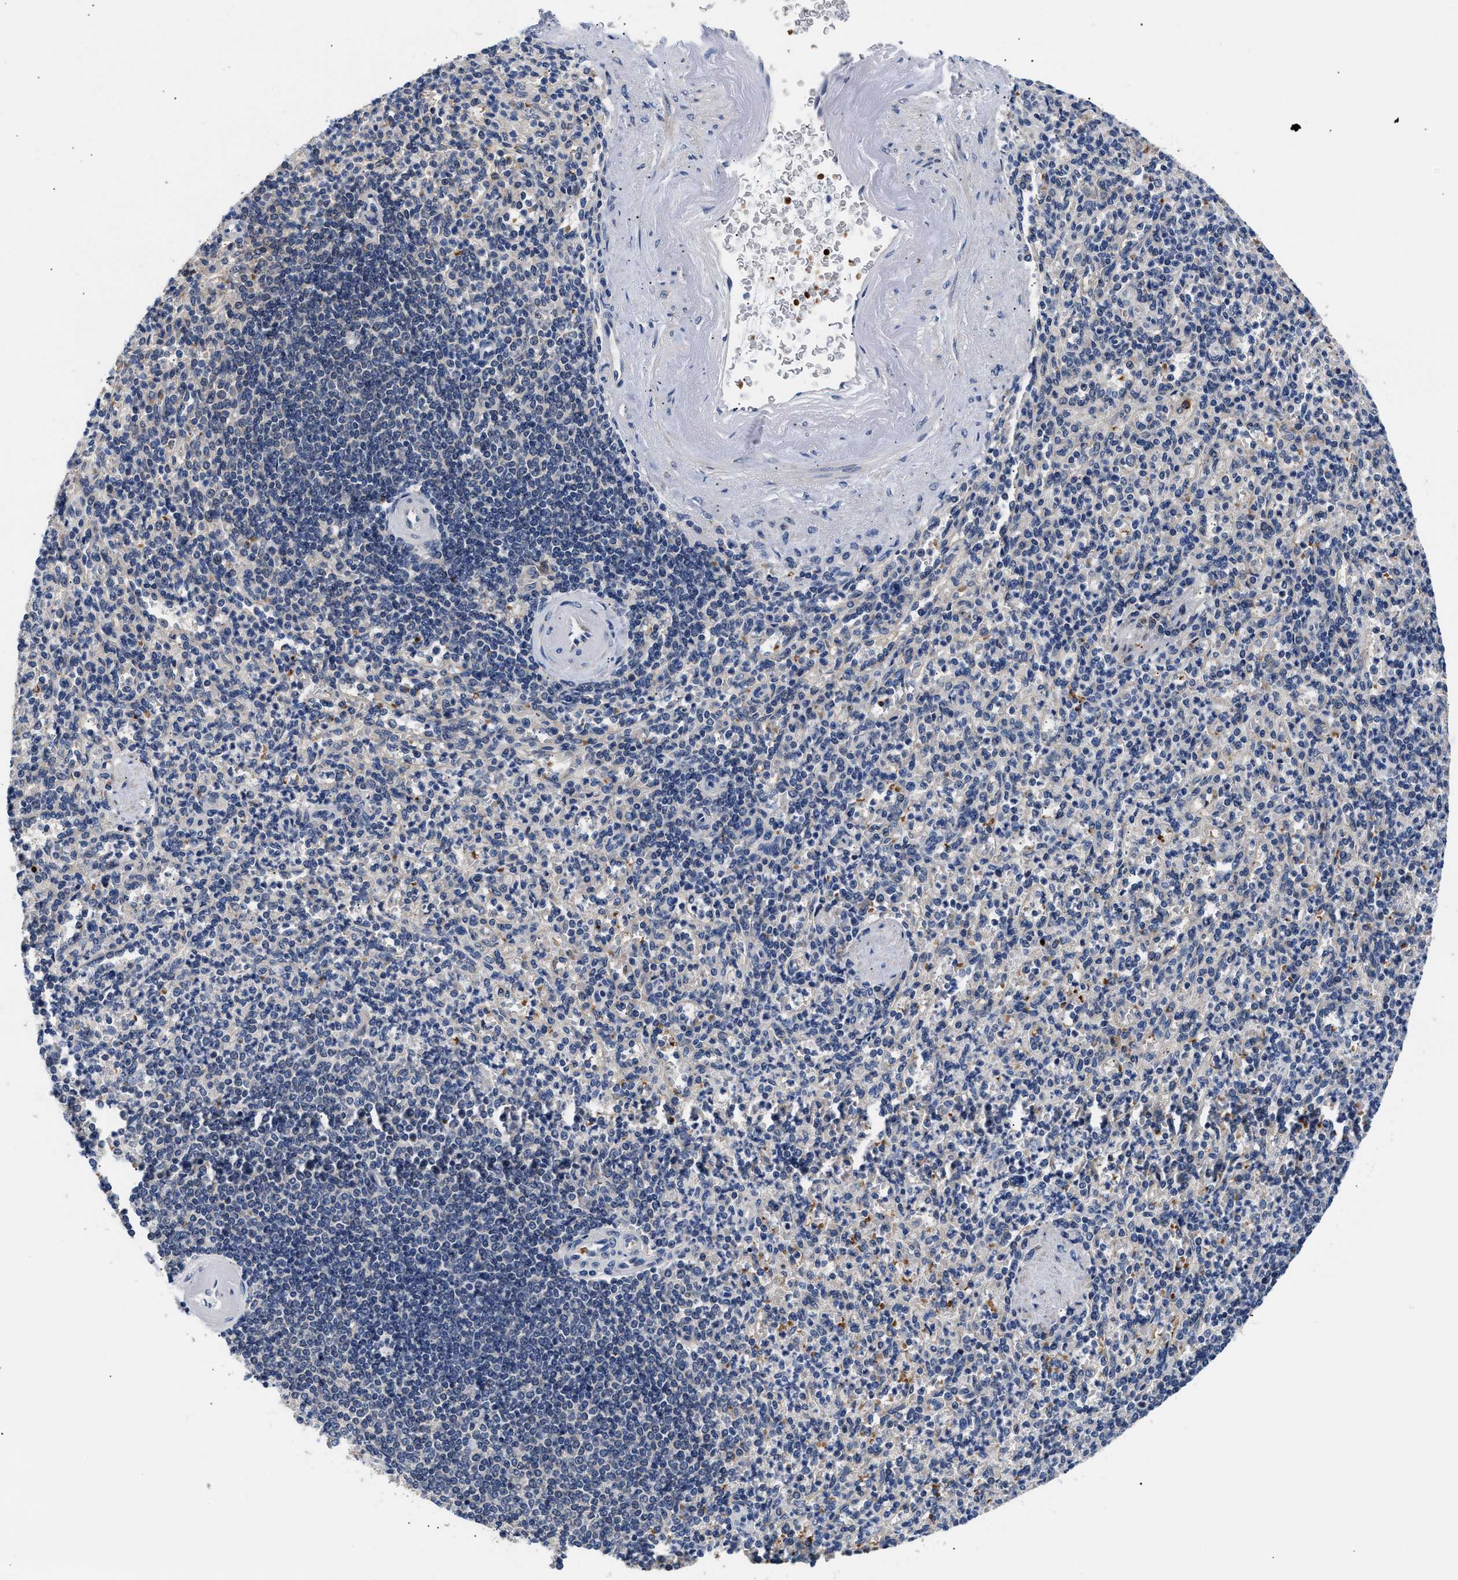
{"staining": {"intensity": "negative", "quantity": "none", "location": "none"}, "tissue": "spleen", "cell_type": "Cells in red pulp", "image_type": "normal", "snomed": [{"axis": "morphology", "description": "Normal tissue, NOS"}, {"axis": "topography", "description": "Spleen"}], "caption": "Spleen stained for a protein using immunohistochemistry exhibits no positivity cells in red pulp.", "gene": "RINT1", "patient": {"sex": "female", "age": 74}}